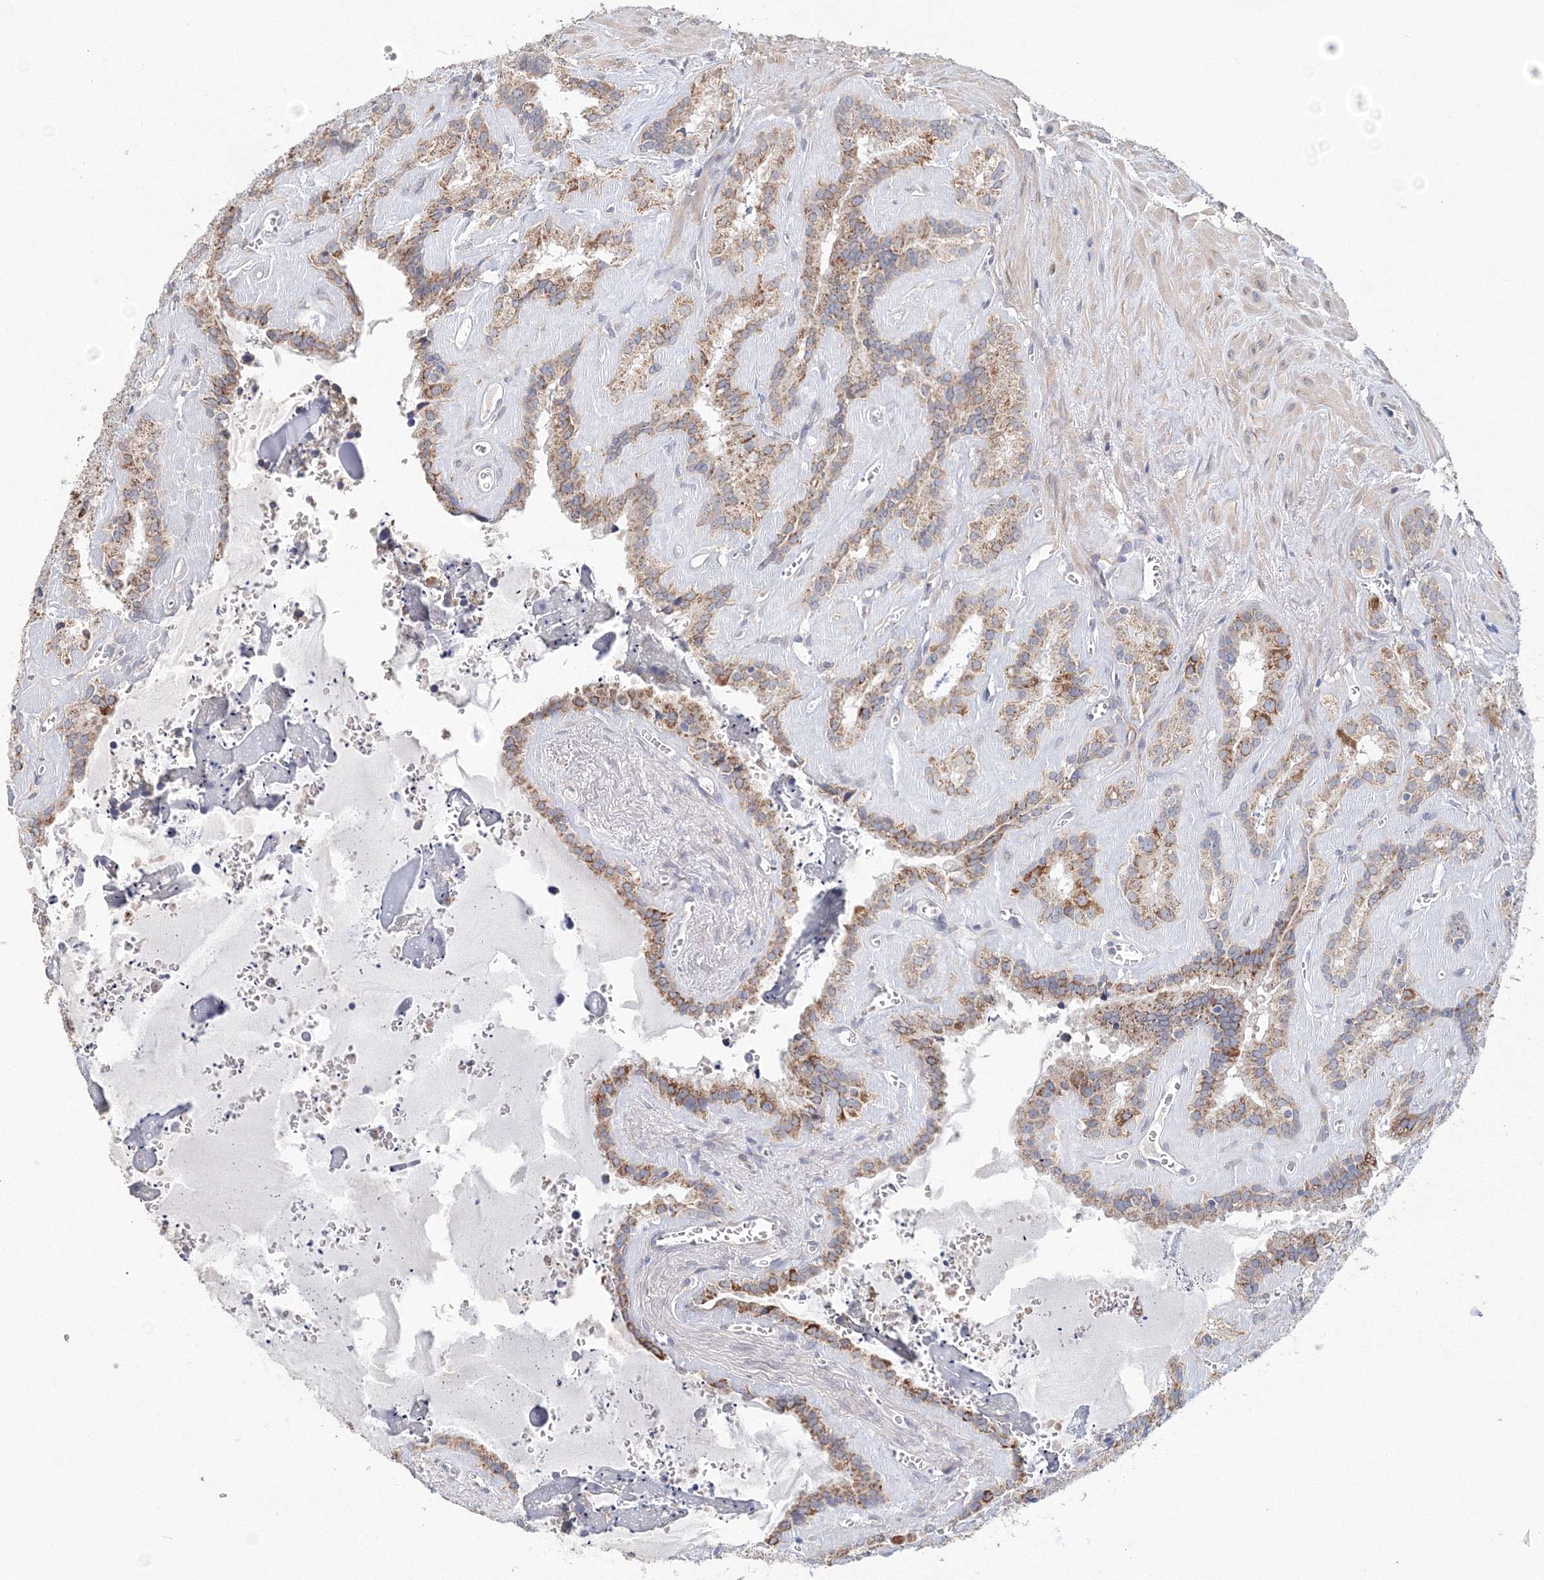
{"staining": {"intensity": "moderate", "quantity": ">75%", "location": "cytoplasmic/membranous"}, "tissue": "seminal vesicle", "cell_type": "Glandular cells", "image_type": "normal", "snomed": [{"axis": "morphology", "description": "Normal tissue, NOS"}, {"axis": "topography", "description": "Prostate"}, {"axis": "topography", "description": "Seminal veicle"}], "caption": "Brown immunohistochemical staining in unremarkable seminal vesicle shows moderate cytoplasmic/membranous positivity in about >75% of glandular cells. (Brightfield microscopy of DAB IHC at high magnification).", "gene": "DHRS12", "patient": {"sex": "male", "age": 59}}